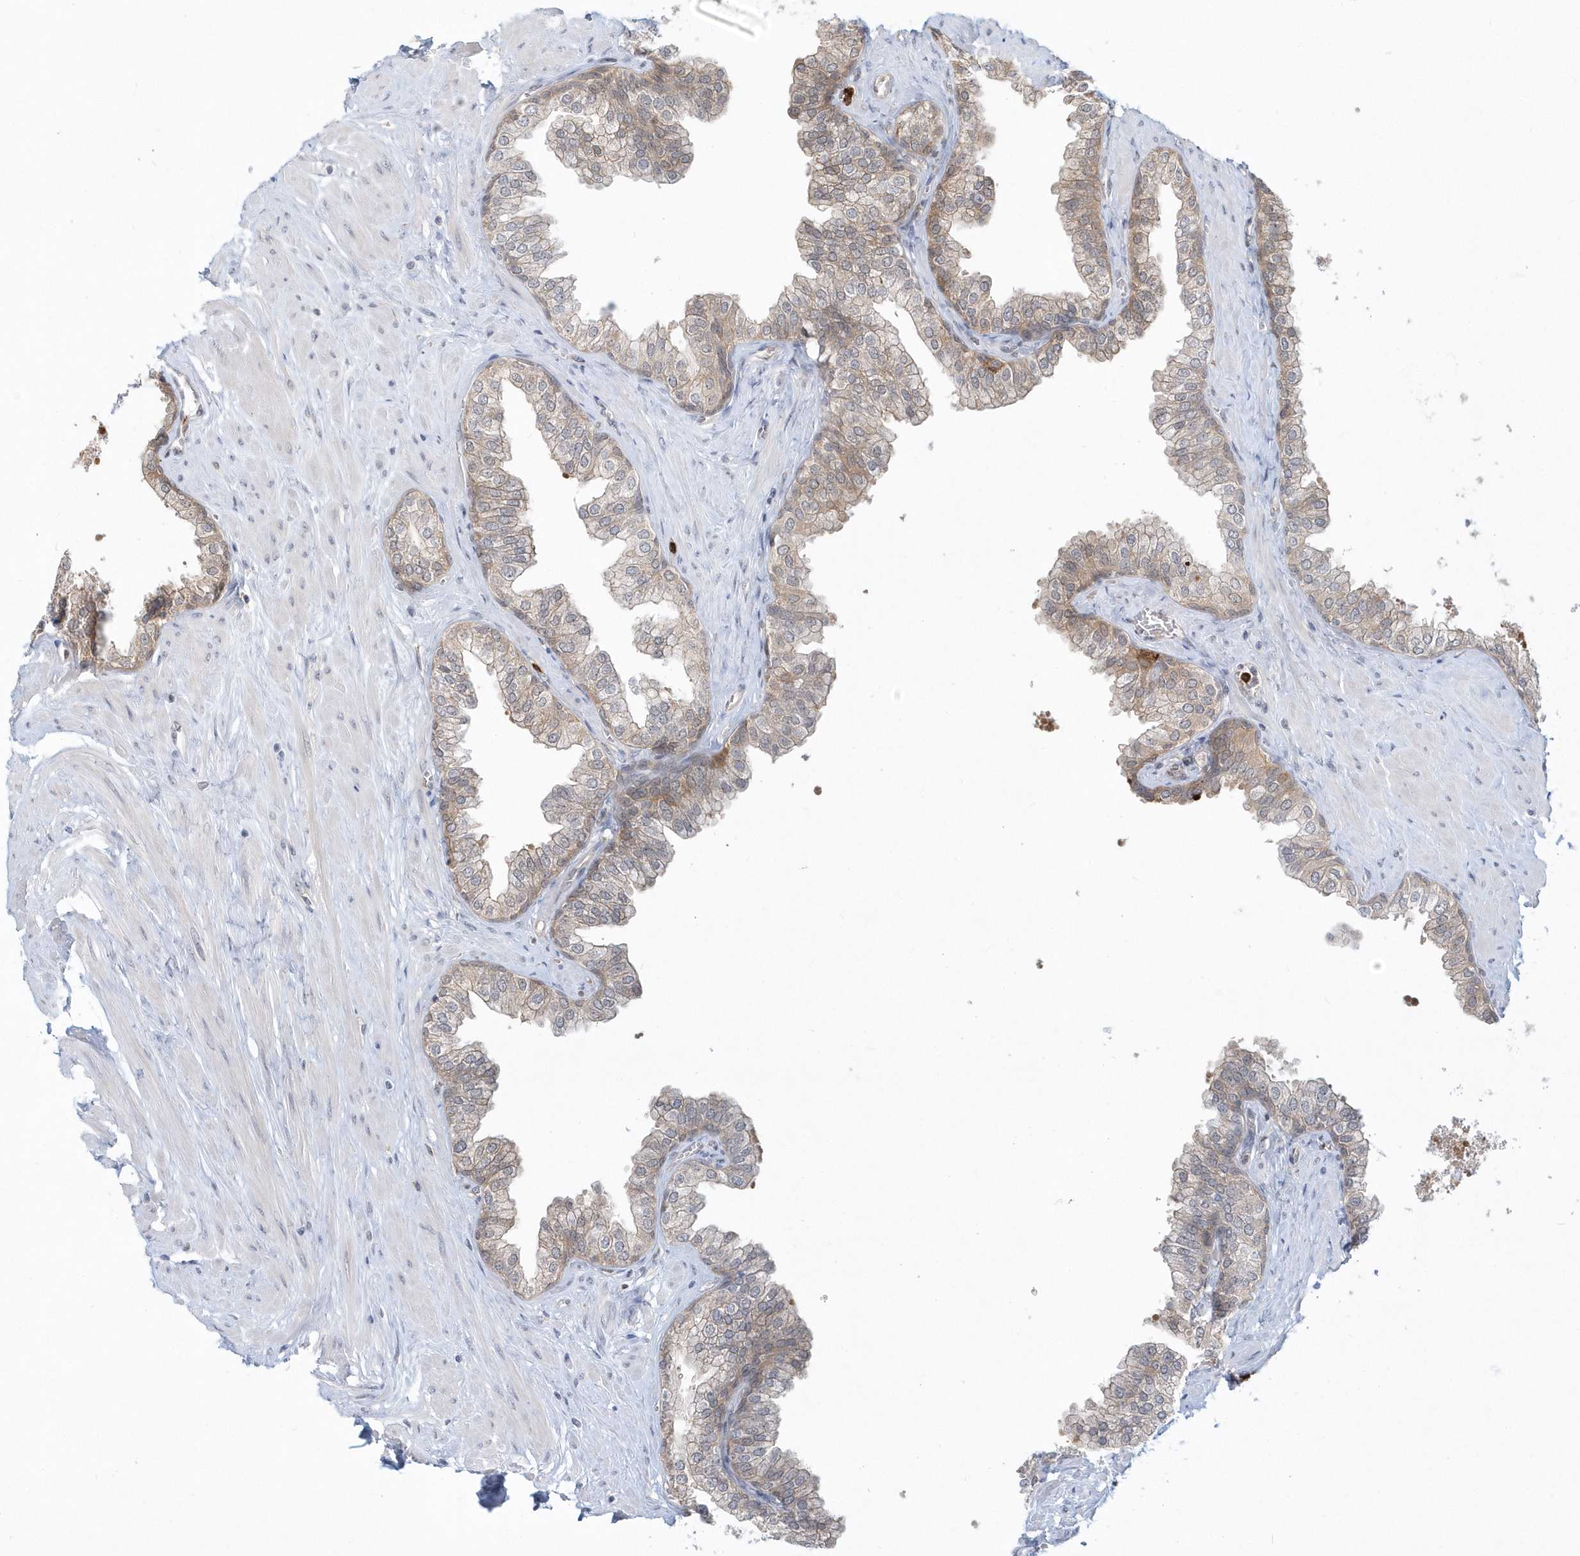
{"staining": {"intensity": "moderate", "quantity": "<25%", "location": "cytoplasmic/membranous"}, "tissue": "prostate", "cell_type": "Glandular cells", "image_type": "normal", "snomed": [{"axis": "morphology", "description": "Normal tissue, NOS"}, {"axis": "morphology", "description": "Urothelial carcinoma, Low grade"}, {"axis": "topography", "description": "Urinary bladder"}, {"axis": "topography", "description": "Prostate"}], "caption": "IHC of benign human prostate displays low levels of moderate cytoplasmic/membranous positivity in approximately <25% of glandular cells.", "gene": "RNF7", "patient": {"sex": "male", "age": 60}}